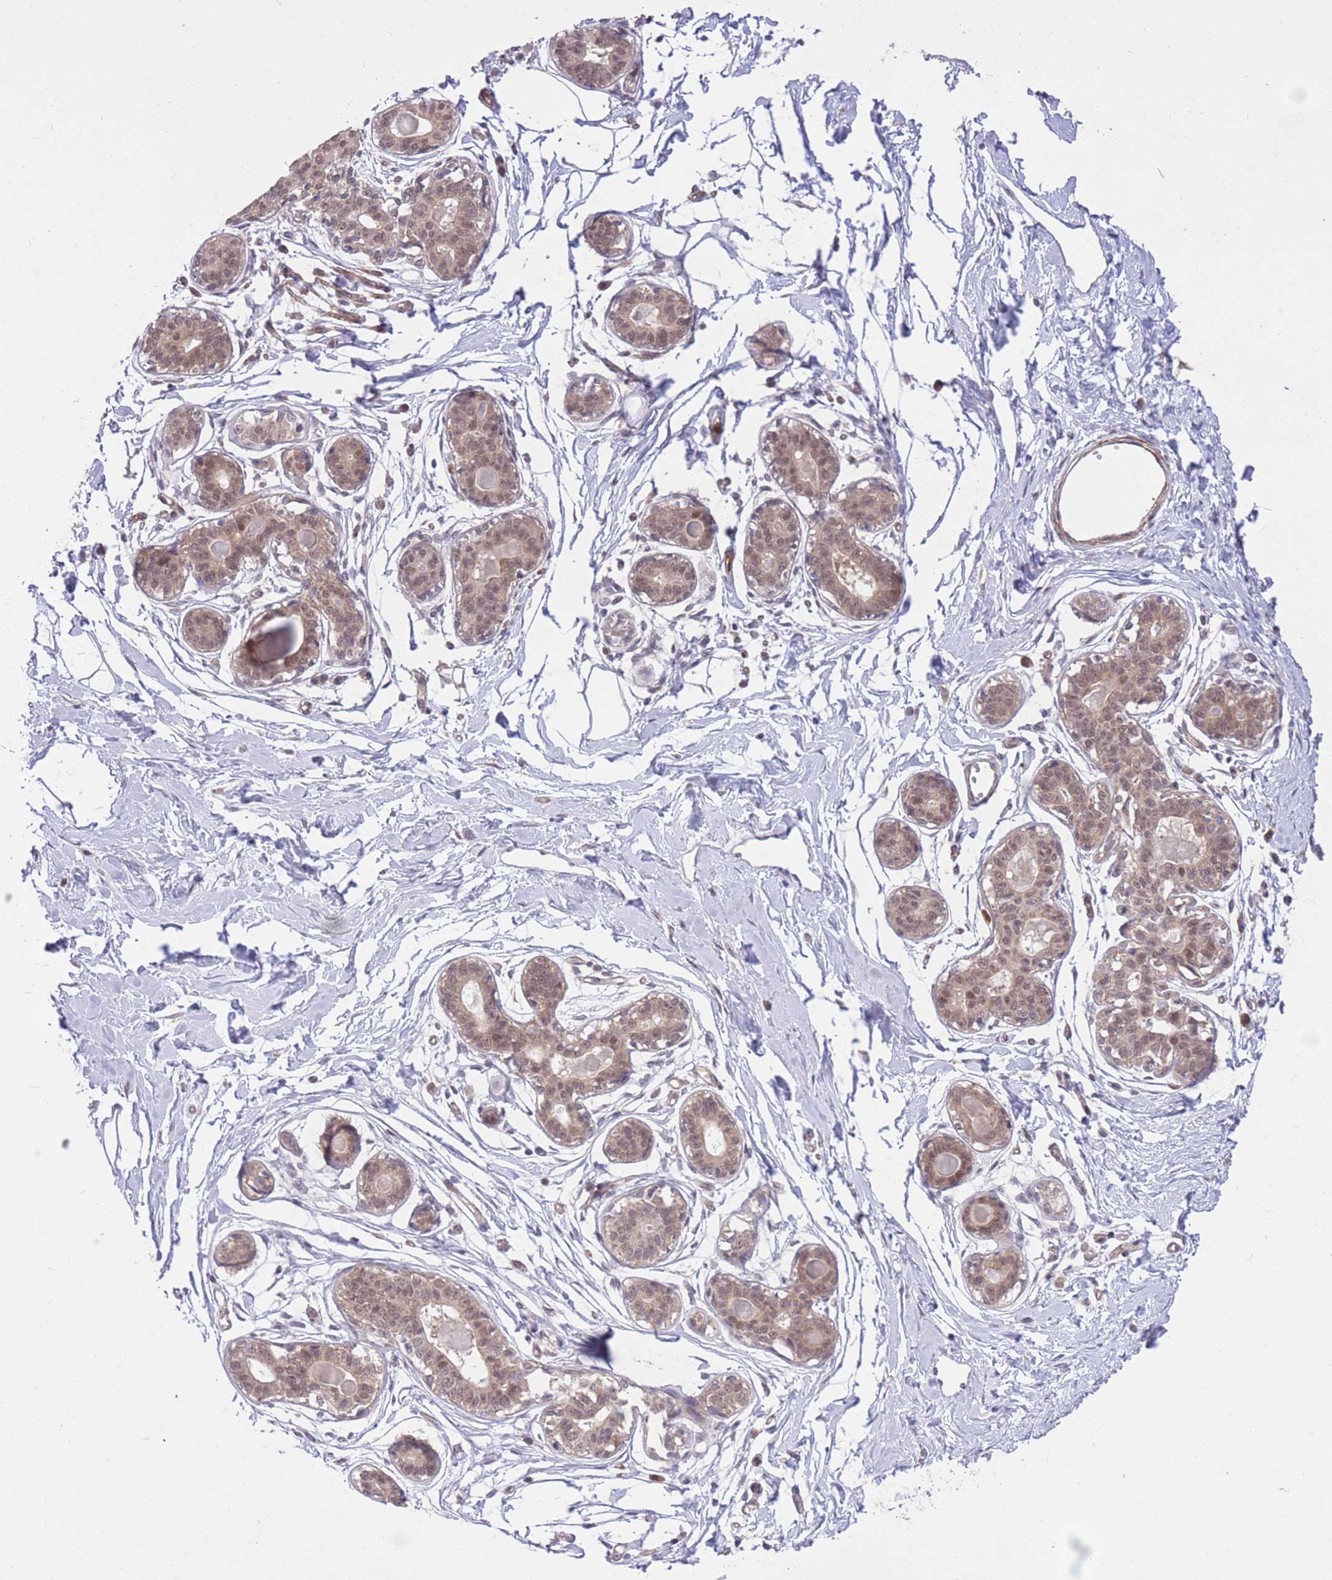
{"staining": {"intensity": "negative", "quantity": "none", "location": "none"}, "tissue": "breast", "cell_type": "Adipocytes", "image_type": "normal", "snomed": [{"axis": "morphology", "description": "Normal tissue, NOS"}, {"axis": "topography", "description": "Breast"}], "caption": "Immunohistochemistry (IHC) image of benign human breast stained for a protein (brown), which reveals no expression in adipocytes. (DAB immunohistochemistry with hematoxylin counter stain).", "gene": "ELOA2", "patient": {"sex": "female", "age": 45}}